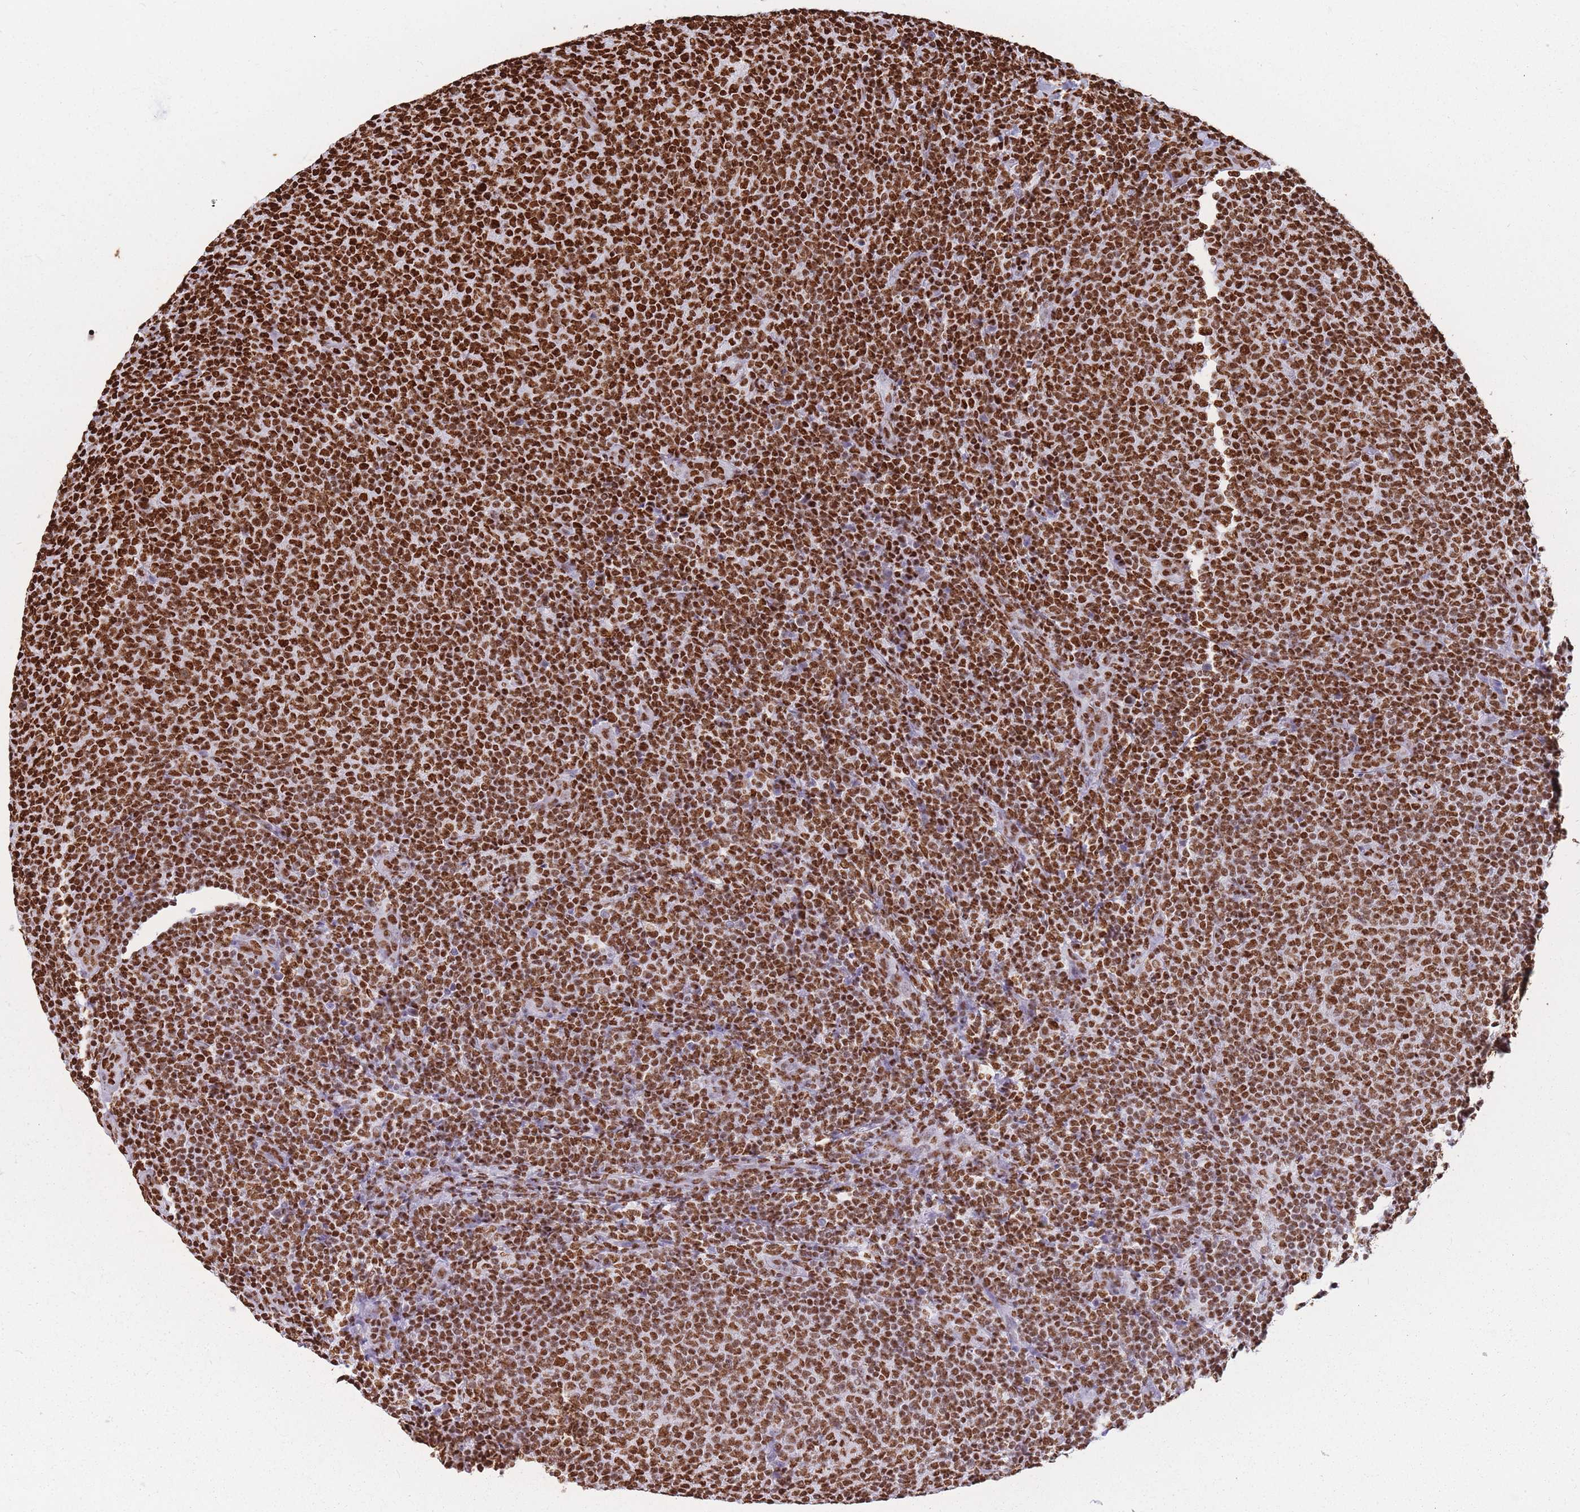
{"staining": {"intensity": "strong", "quantity": ">75%", "location": "nuclear"}, "tissue": "lymphoma", "cell_type": "Tumor cells", "image_type": "cancer", "snomed": [{"axis": "morphology", "description": "Malignant lymphoma, non-Hodgkin's type, Low grade"}, {"axis": "topography", "description": "Lymph node"}], "caption": "The histopathology image displays staining of lymphoma, revealing strong nuclear protein staining (brown color) within tumor cells.", "gene": "HNRNPUL1", "patient": {"sex": "male", "age": 66}}